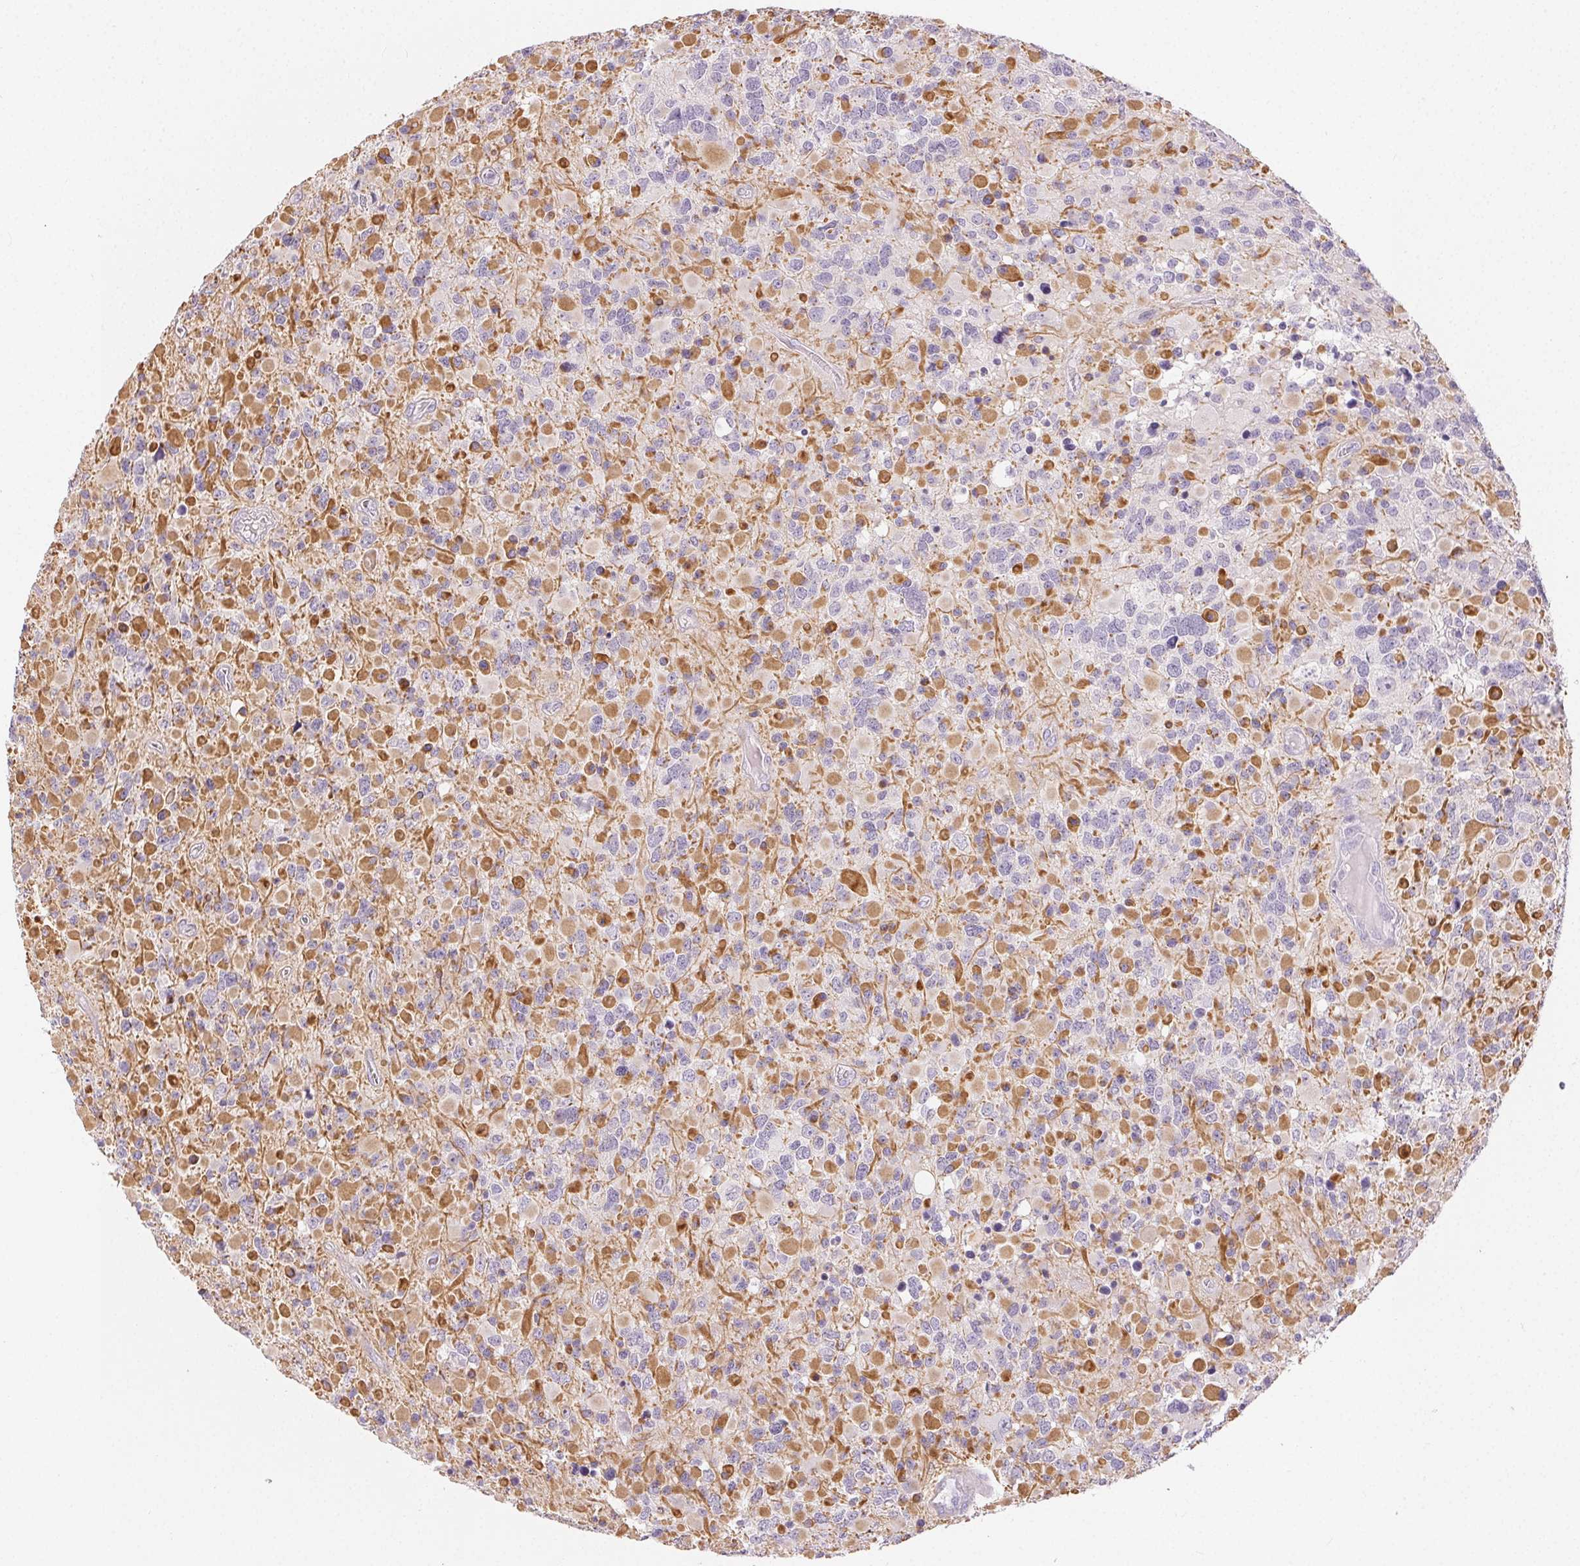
{"staining": {"intensity": "moderate", "quantity": "<25%", "location": "cytoplasmic/membranous"}, "tissue": "glioma", "cell_type": "Tumor cells", "image_type": "cancer", "snomed": [{"axis": "morphology", "description": "Glioma, malignant, High grade"}, {"axis": "topography", "description": "Brain"}], "caption": "Protein analysis of glioma tissue demonstrates moderate cytoplasmic/membranous expression in approximately <25% of tumor cells.", "gene": "SFTPD", "patient": {"sex": "female", "age": 40}}